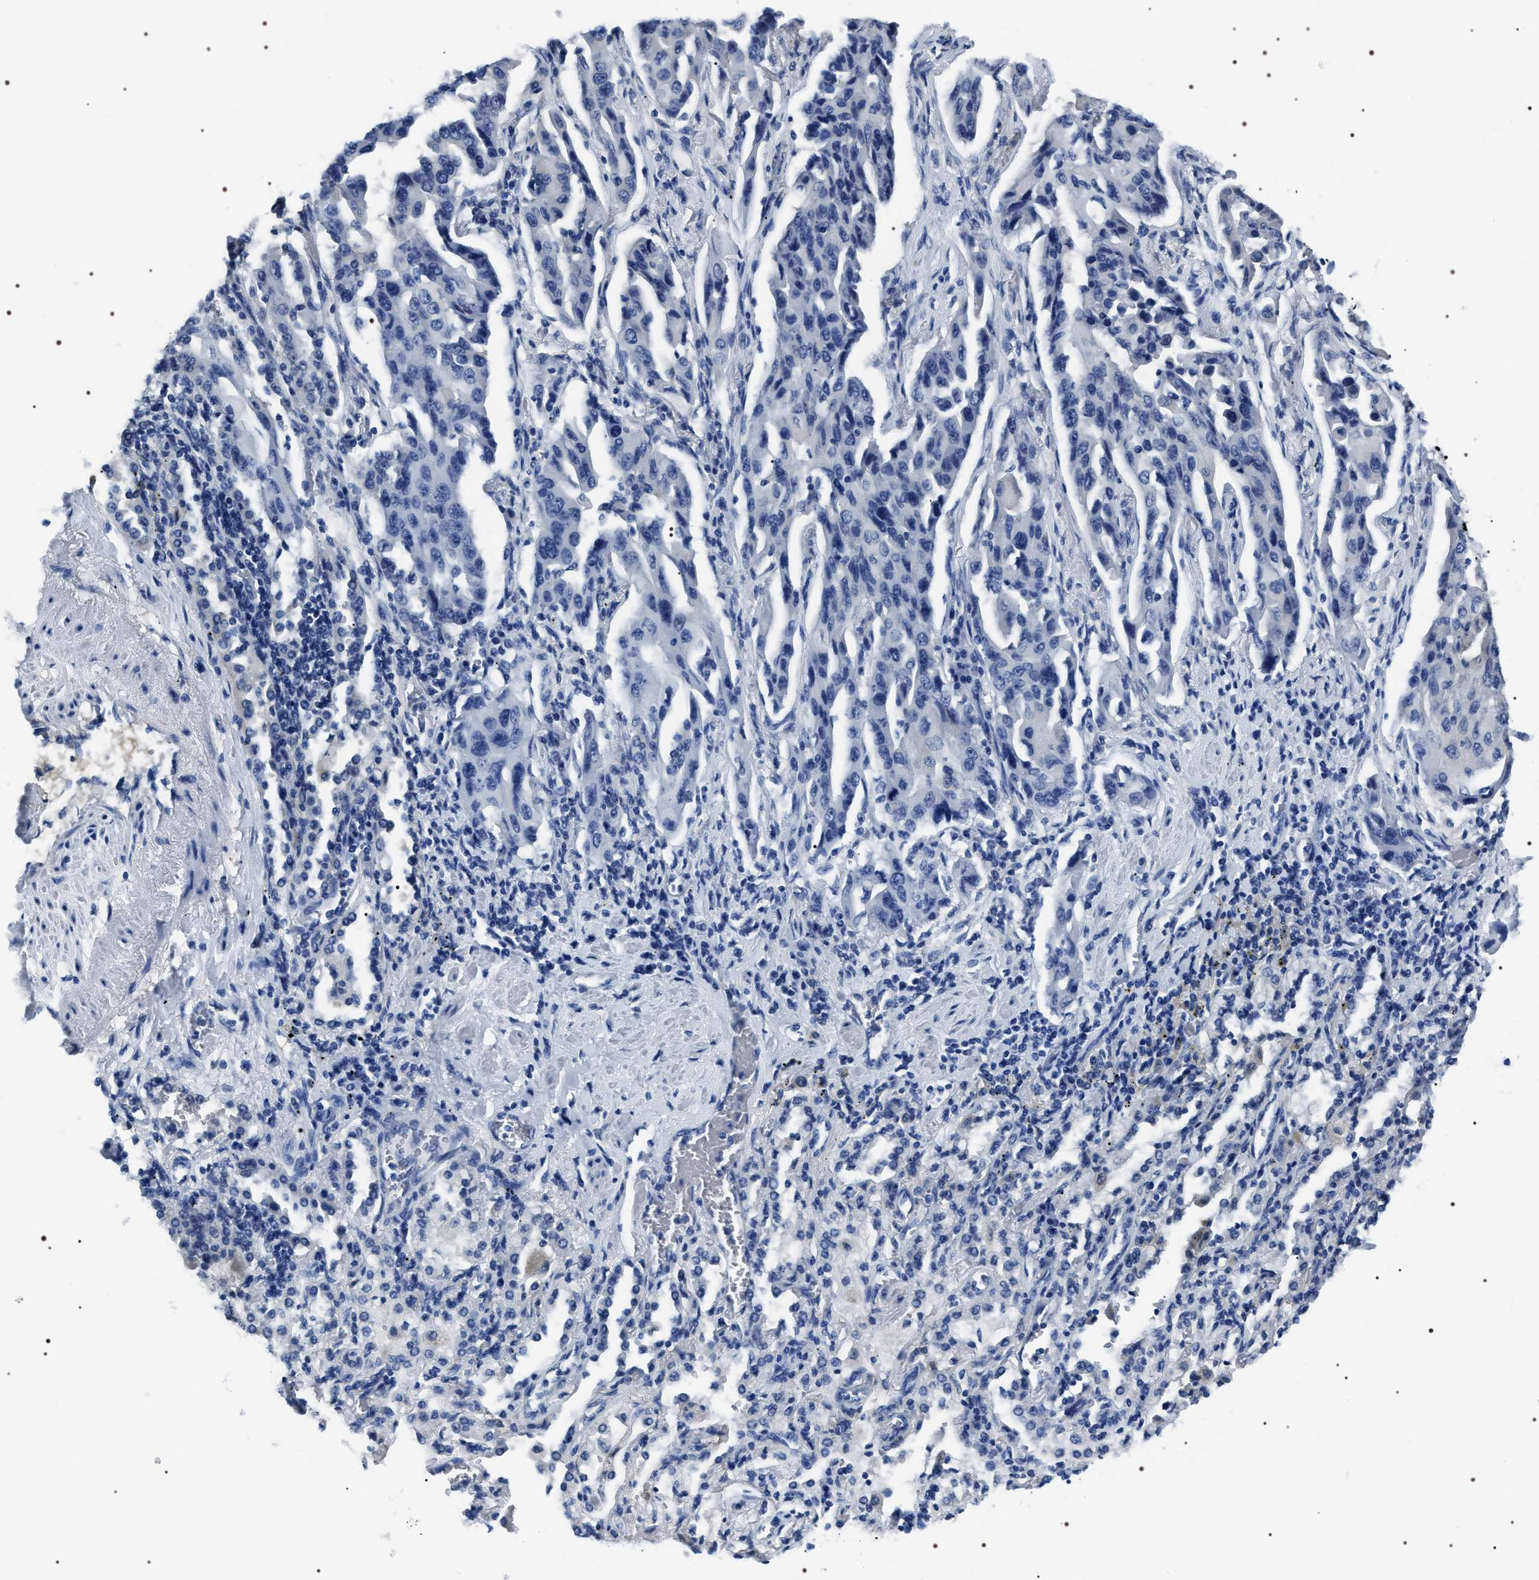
{"staining": {"intensity": "negative", "quantity": "none", "location": "none"}, "tissue": "lung cancer", "cell_type": "Tumor cells", "image_type": "cancer", "snomed": [{"axis": "morphology", "description": "Adenocarcinoma, NOS"}, {"axis": "topography", "description": "Lung"}], "caption": "There is no significant staining in tumor cells of adenocarcinoma (lung). (DAB immunohistochemistry with hematoxylin counter stain).", "gene": "ADH4", "patient": {"sex": "female", "age": 65}}